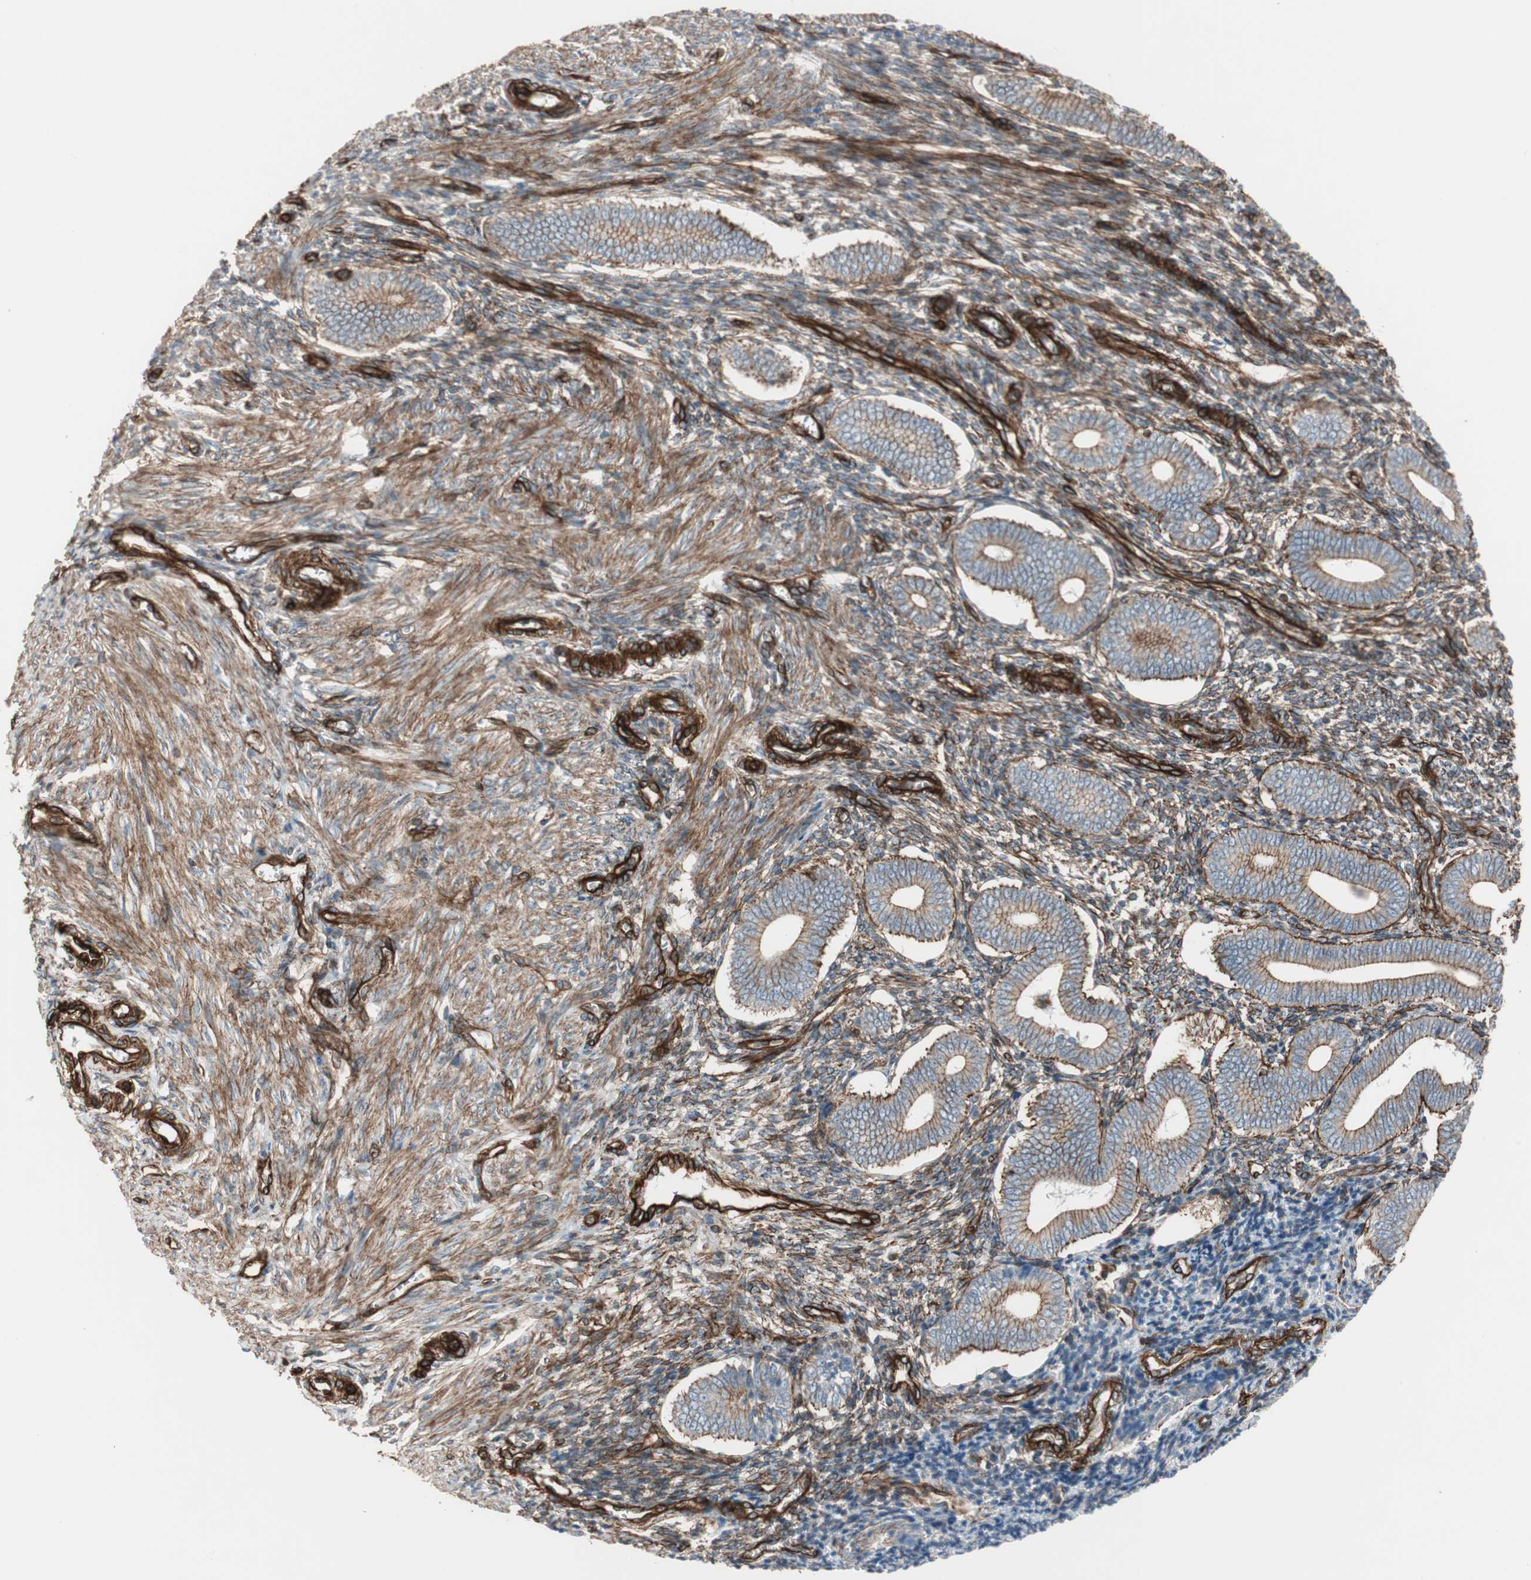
{"staining": {"intensity": "moderate", "quantity": ">75%", "location": "cytoplasmic/membranous"}, "tissue": "endometrium", "cell_type": "Cells in endometrial stroma", "image_type": "normal", "snomed": [{"axis": "morphology", "description": "Normal tissue, NOS"}, {"axis": "topography", "description": "Uterus"}, {"axis": "topography", "description": "Endometrium"}], "caption": "The histopathology image demonstrates immunohistochemical staining of benign endometrium. There is moderate cytoplasmic/membranous staining is seen in approximately >75% of cells in endometrial stroma.", "gene": "TCTA", "patient": {"sex": "female", "age": 33}}